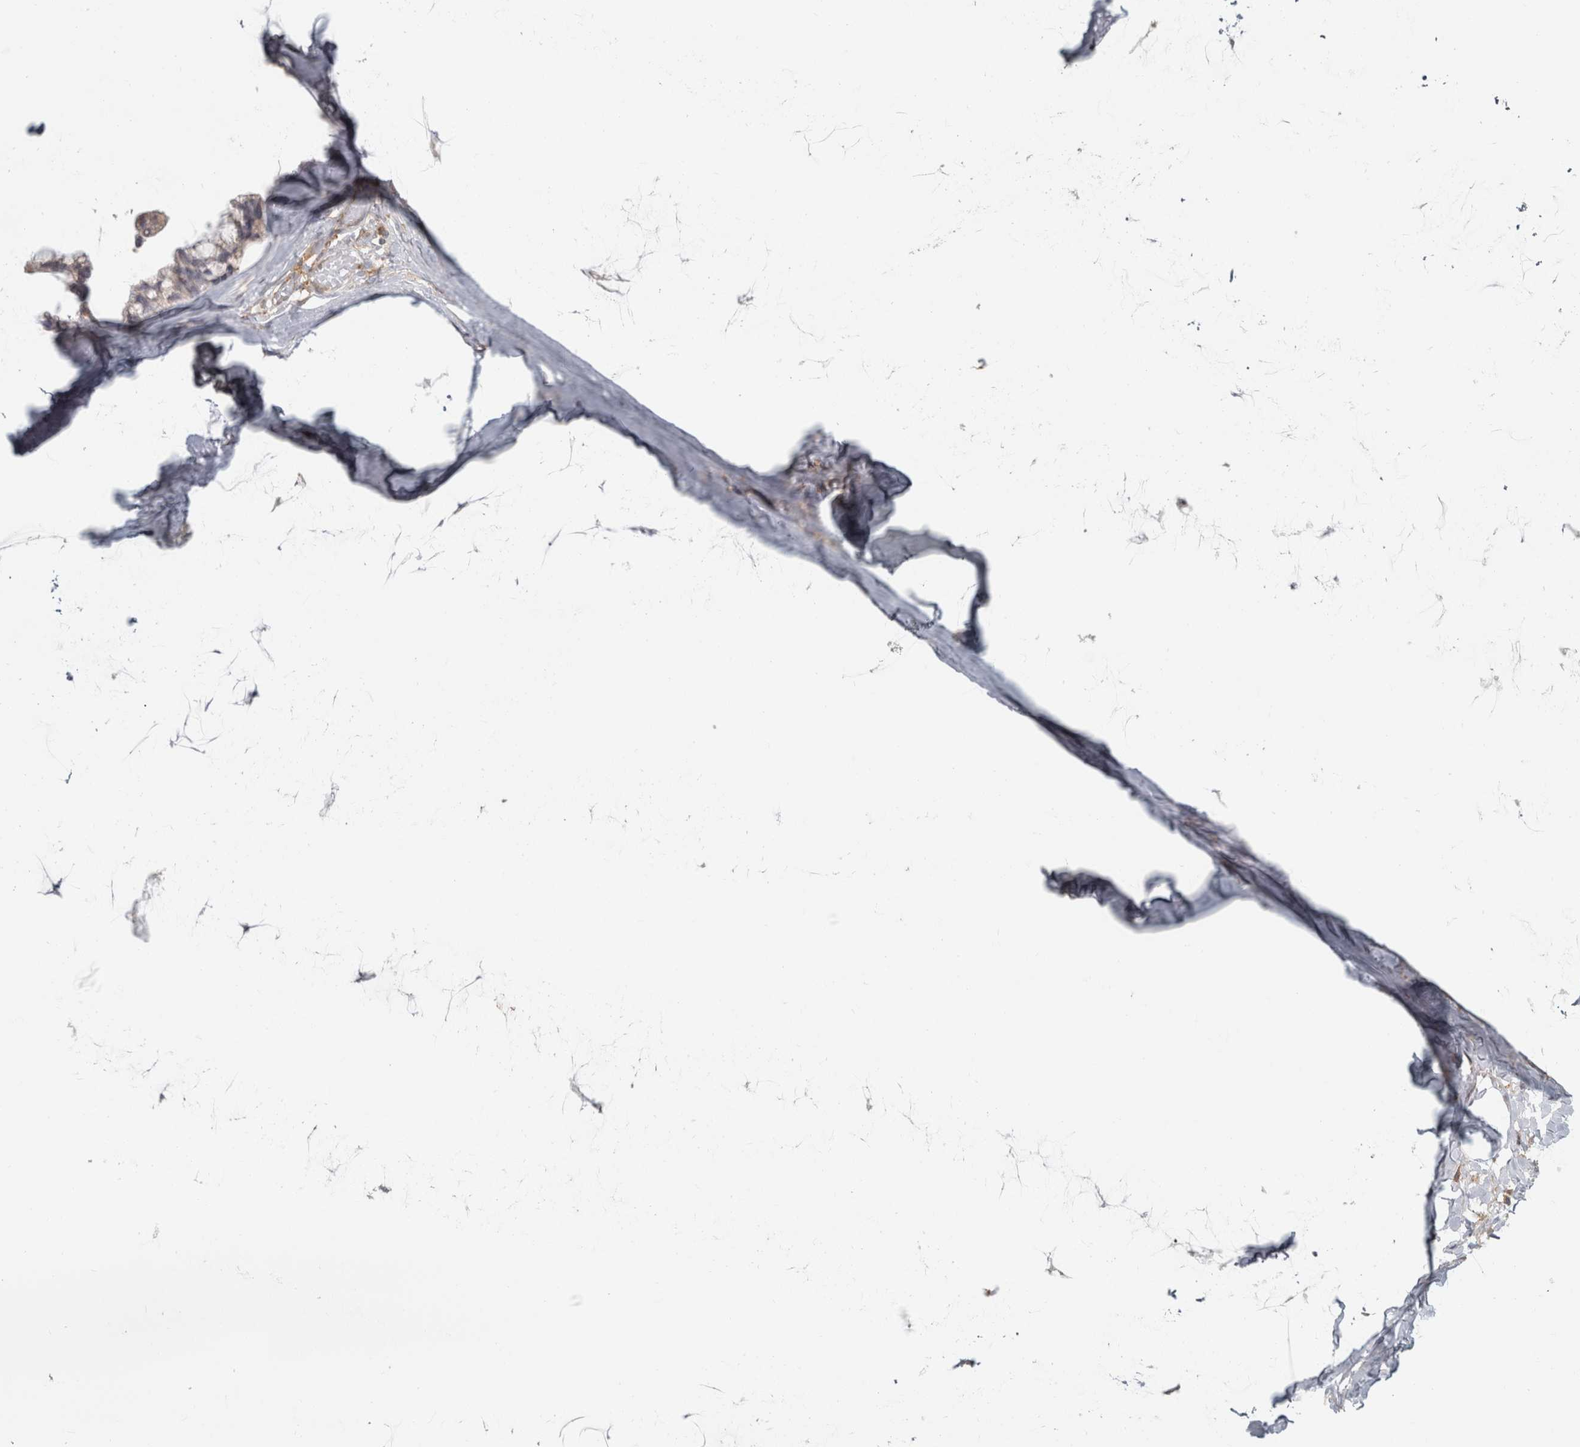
{"staining": {"intensity": "weak", "quantity": "<25%", "location": "cytoplasmic/membranous"}, "tissue": "ovarian cancer", "cell_type": "Tumor cells", "image_type": "cancer", "snomed": [{"axis": "morphology", "description": "Cystadenocarcinoma, mucinous, NOS"}, {"axis": "topography", "description": "Ovary"}], "caption": "Immunohistochemistry (IHC) micrograph of neoplastic tissue: human mucinous cystadenocarcinoma (ovarian) stained with DAB (3,3'-diaminobenzidine) shows no significant protein expression in tumor cells.", "gene": "HLA-E", "patient": {"sex": "female", "age": 39}}